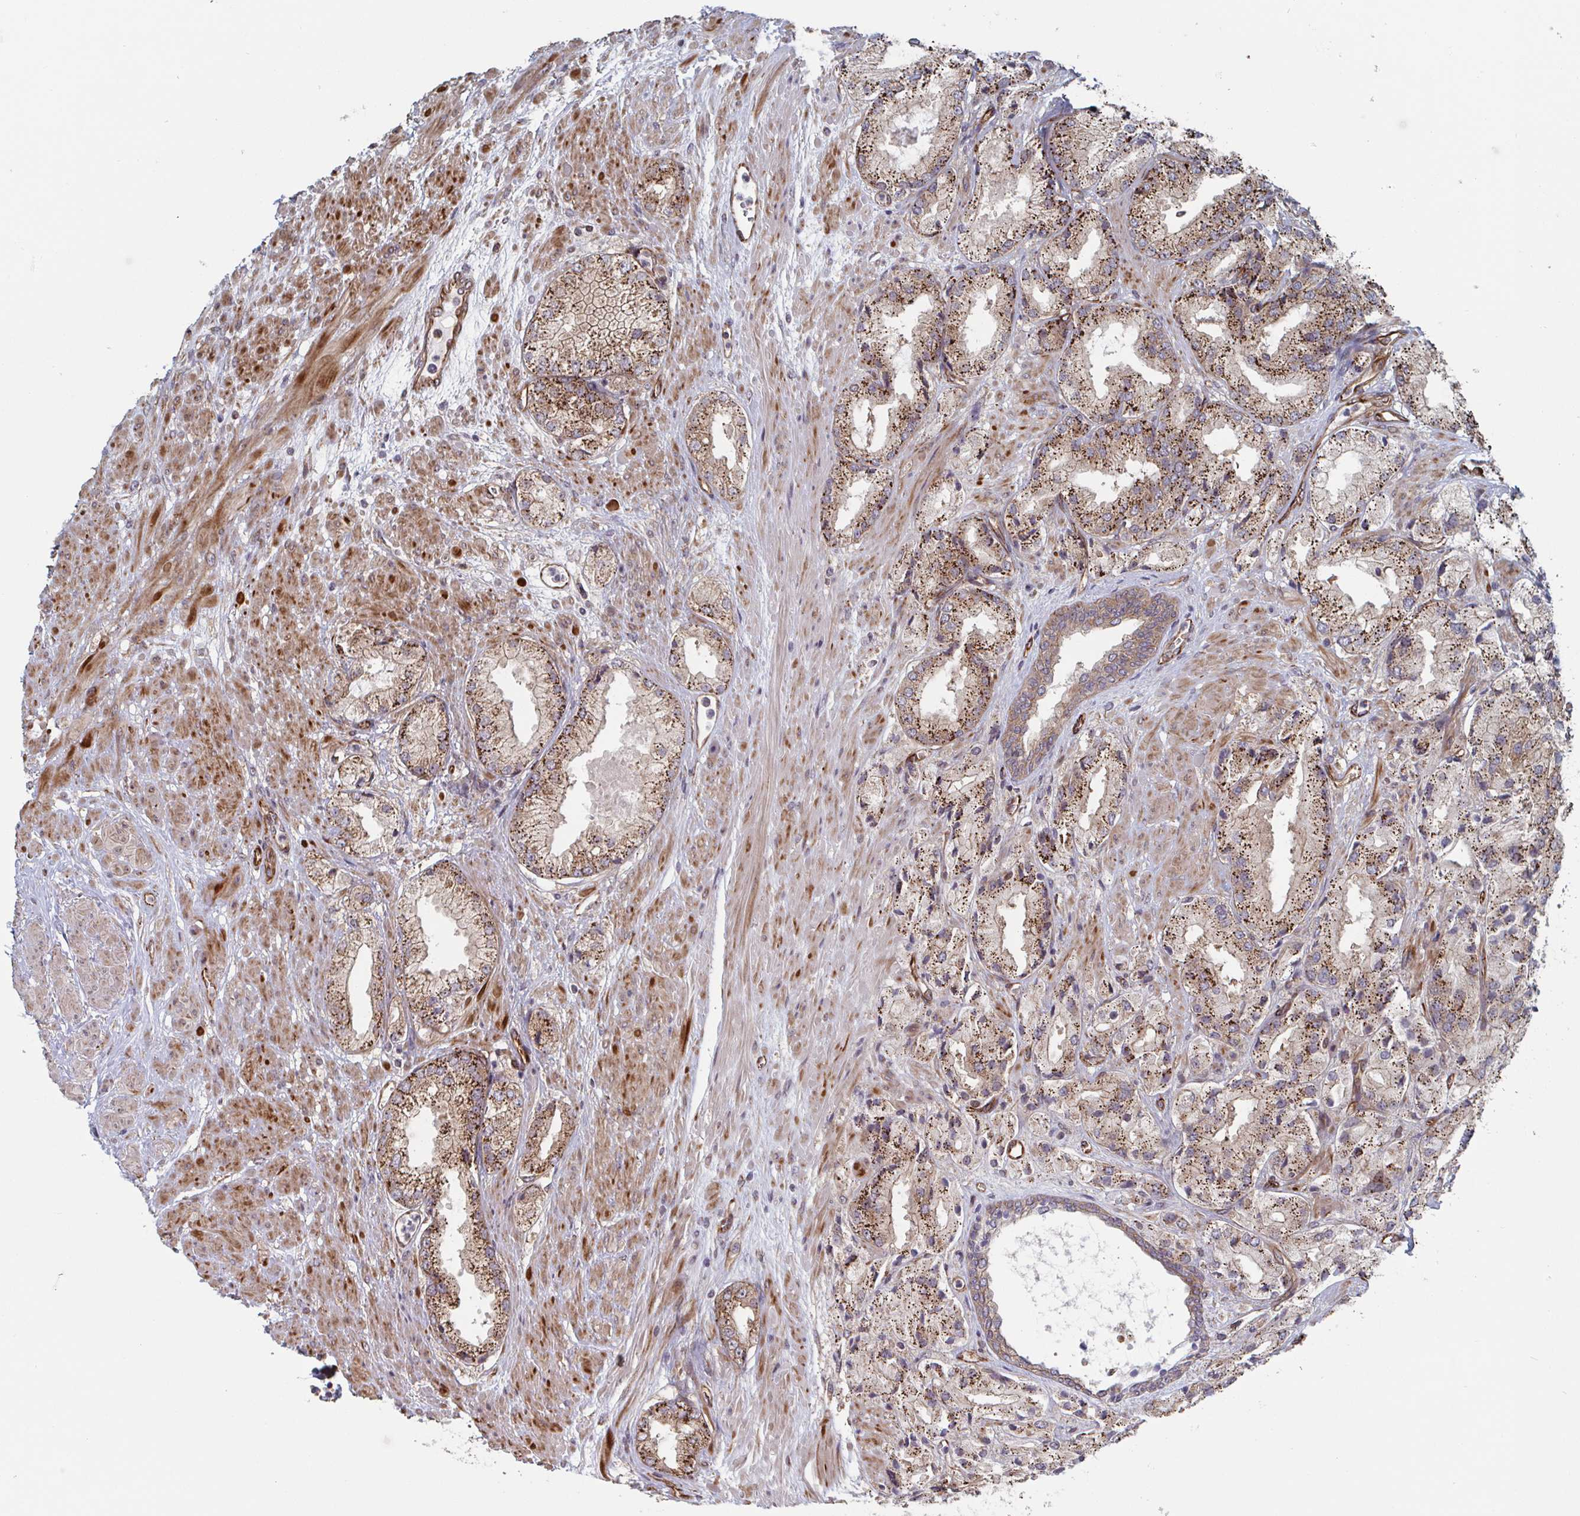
{"staining": {"intensity": "moderate", "quantity": ">75%", "location": "cytoplasmic/membranous"}, "tissue": "prostate cancer", "cell_type": "Tumor cells", "image_type": "cancer", "snomed": [{"axis": "morphology", "description": "Adenocarcinoma, High grade"}, {"axis": "topography", "description": "Prostate"}], "caption": "Protein expression analysis of prostate cancer demonstrates moderate cytoplasmic/membranous expression in approximately >75% of tumor cells. The staining was performed using DAB to visualize the protein expression in brown, while the nuclei were stained in blue with hematoxylin (Magnification: 20x).", "gene": "DVL3", "patient": {"sex": "male", "age": 68}}